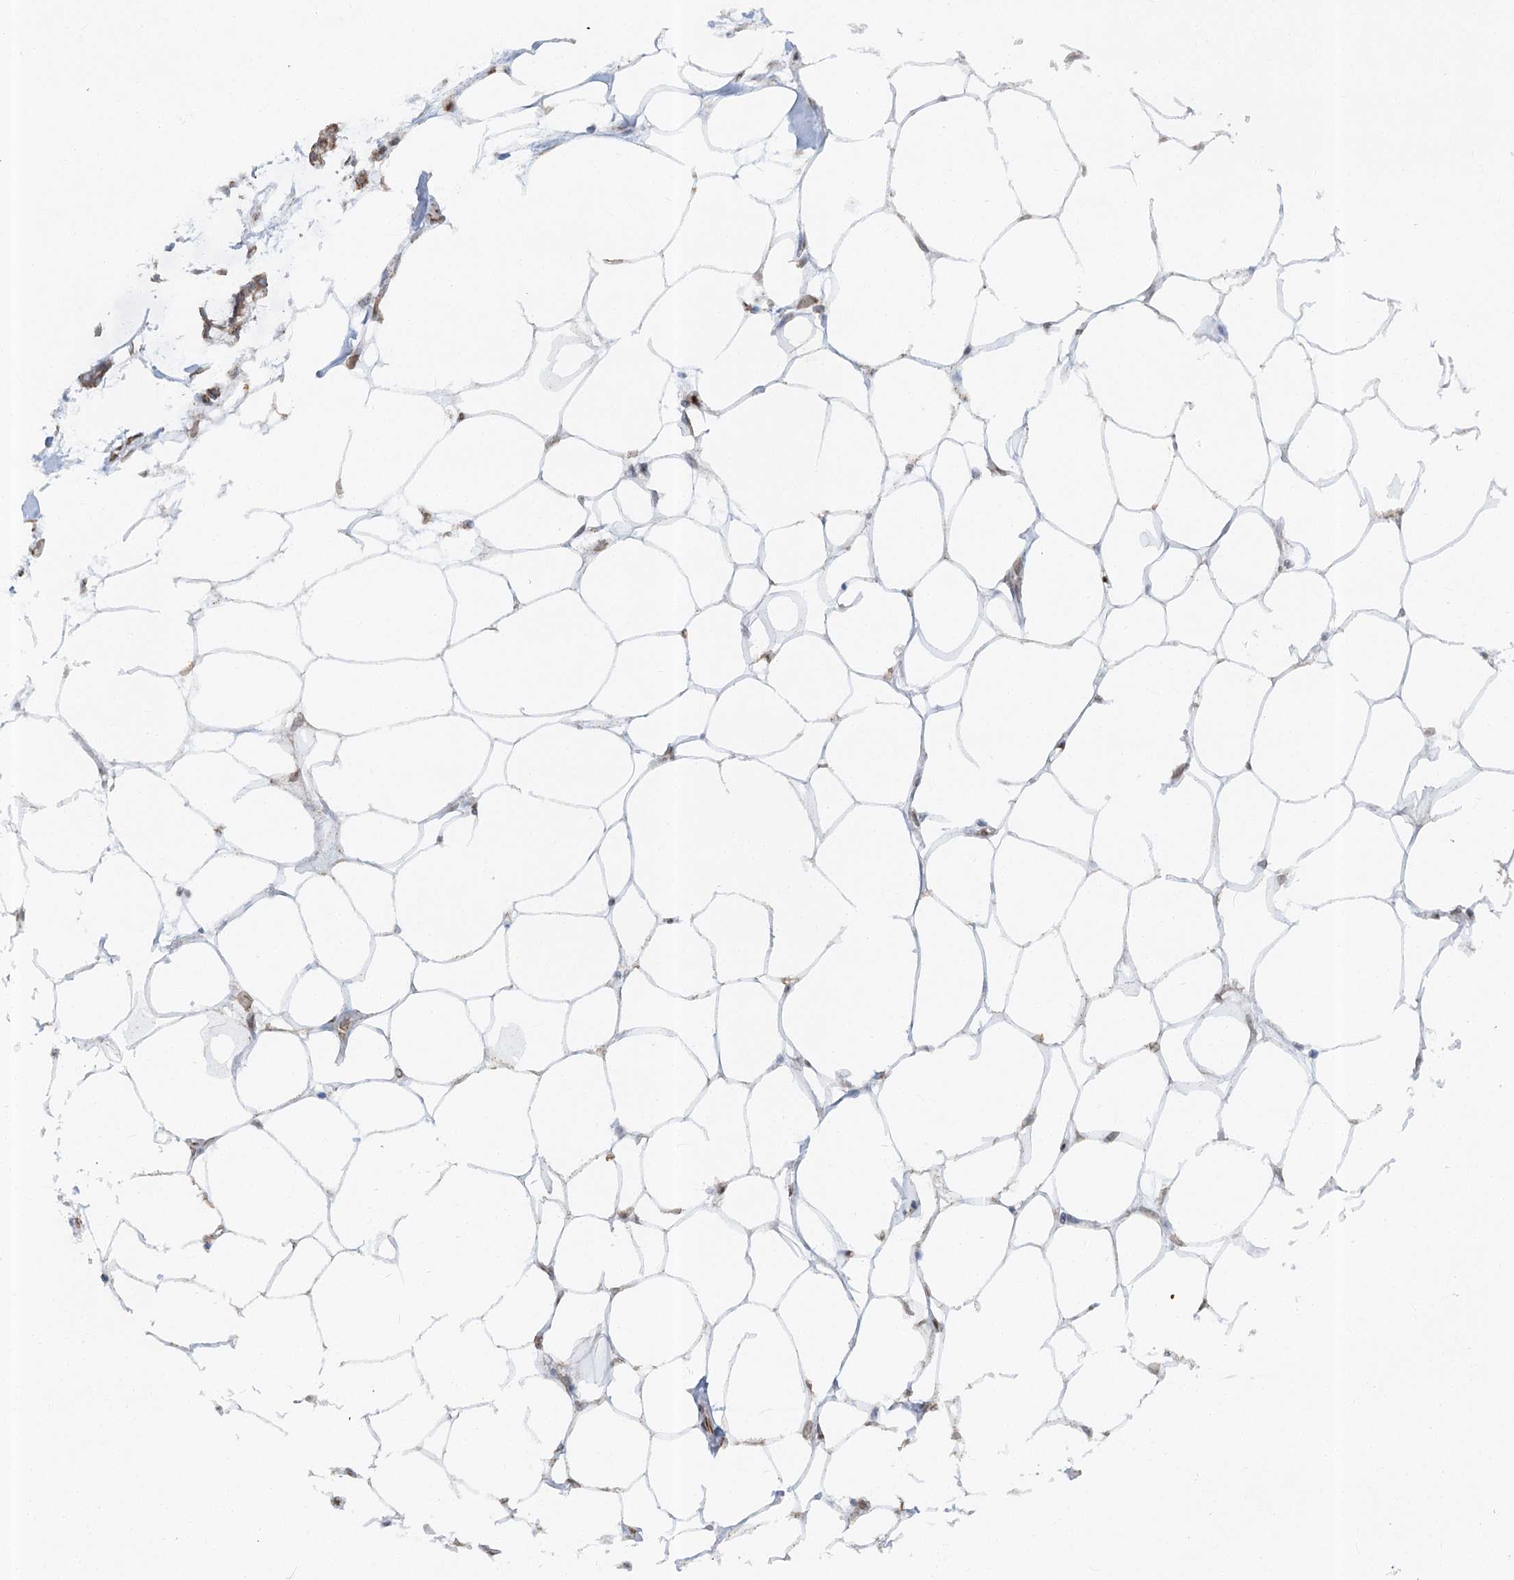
{"staining": {"intensity": "moderate", "quantity": ">75%", "location": "nuclear"}, "tissue": "adipose tissue", "cell_type": "Adipocytes", "image_type": "normal", "snomed": [{"axis": "morphology", "description": "Normal tissue, NOS"}, {"axis": "morphology", "description": "Adenocarcinoma, NOS"}, {"axis": "topography", "description": "Colon"}, {"axis": "topography", "description": "Peripheral nerve tissue"}], "caption": "Protein staining reveals moderate nuclear expression in approximately >75% of adipocytes in unremarkable adipose tissue.", "gene": "VWA5A", "patient": {"sex": "male", "age": 14}}